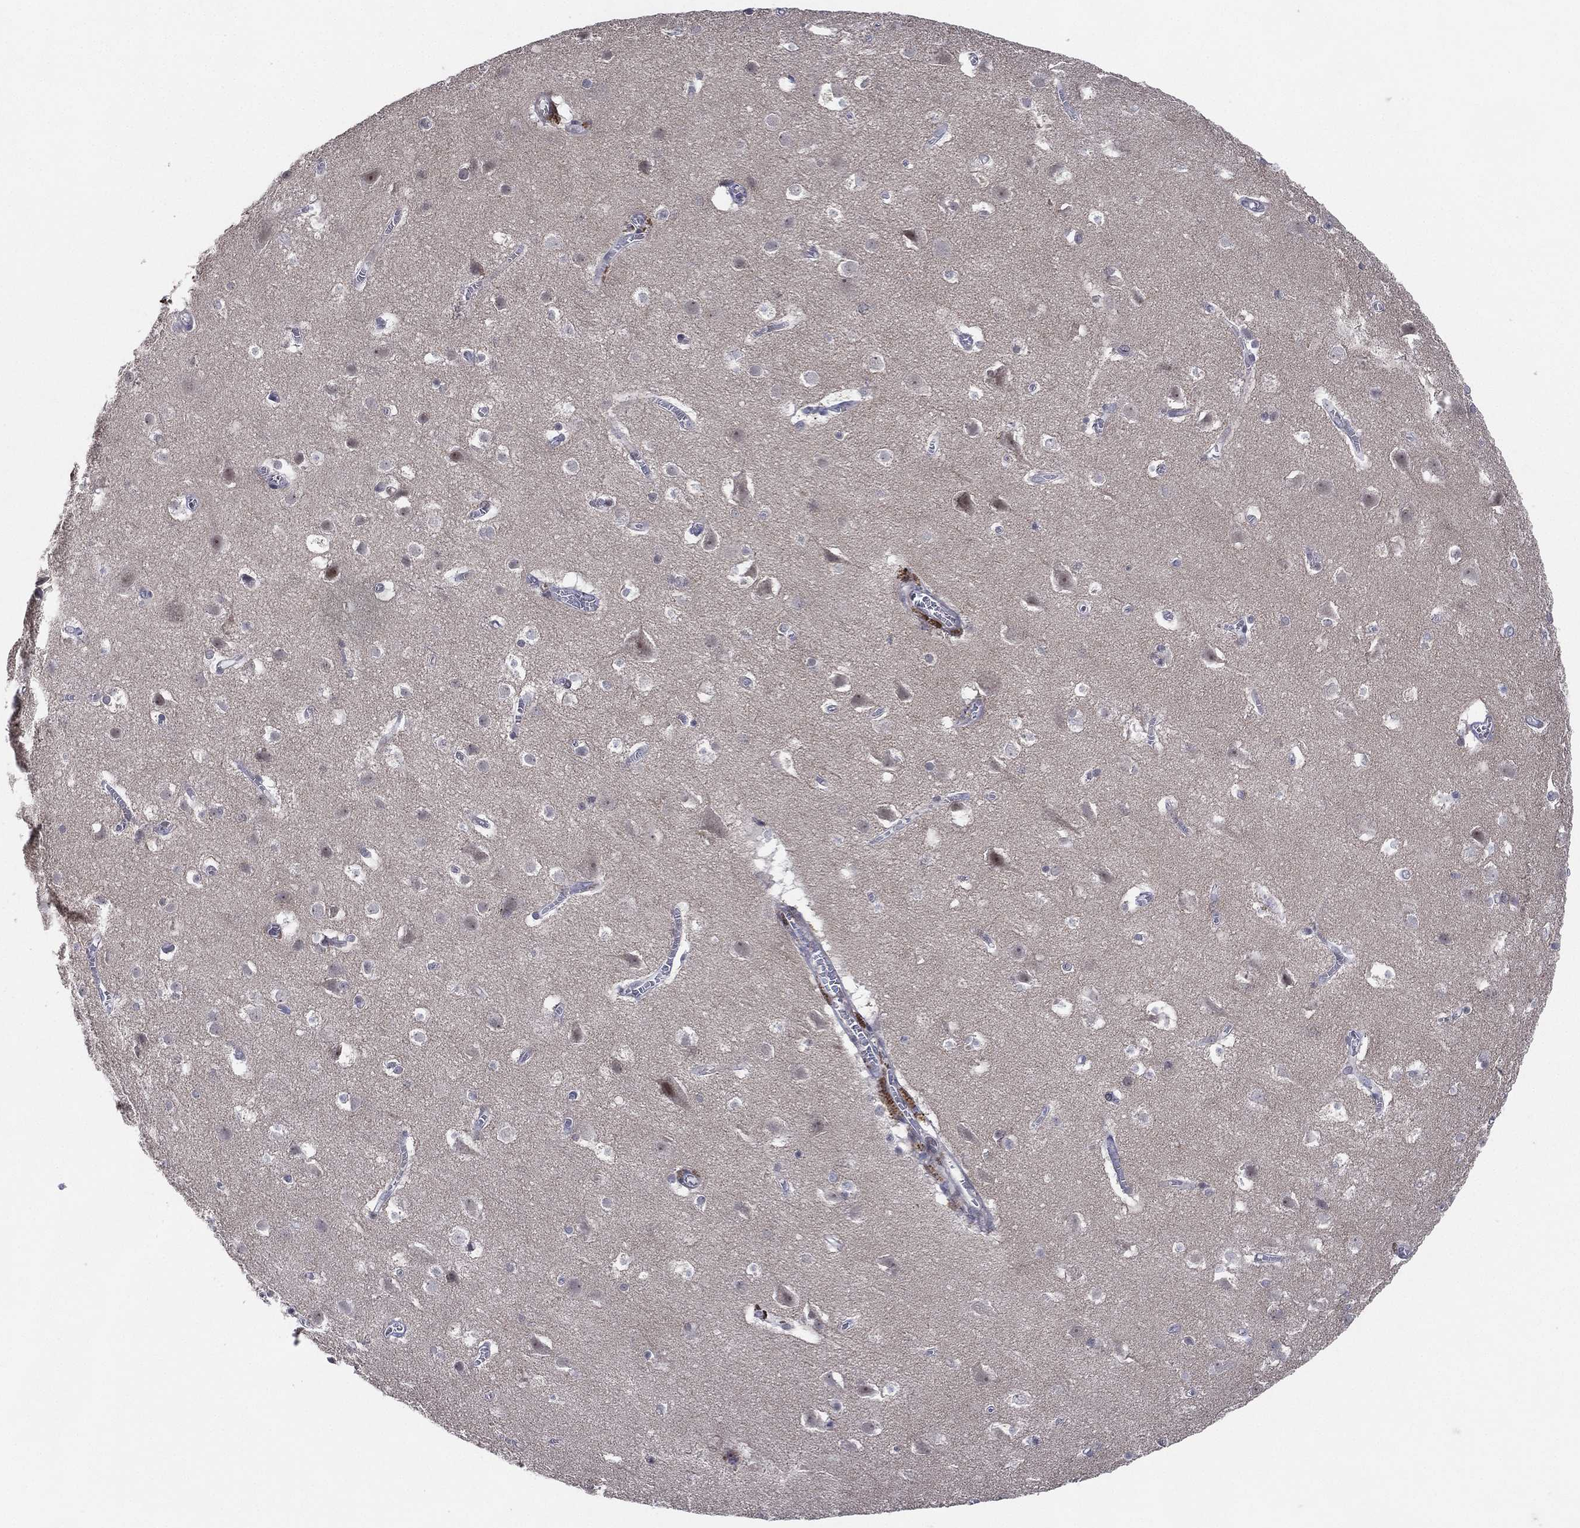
{"staining": {"intensity": "negative", "quantity": "none", "location": "none"}, "tissue": "cerebral cortex", "cell_type": "Endothelial cells", "image_type": "normal", "snomed": [{"axis": "morphology", "description": "Normal tissue, NOS"}, {"axis": "topography", "description": "Cerebral cortex"}], "caption": "Micrograph shows no significant protein expression in endothelial cells of benign cerebral cortex. (DAB IHC visualized using brightfield microscopy, high magnification).", "gene": "KAT14", "patient": {"sex": "male", "age": 59}}